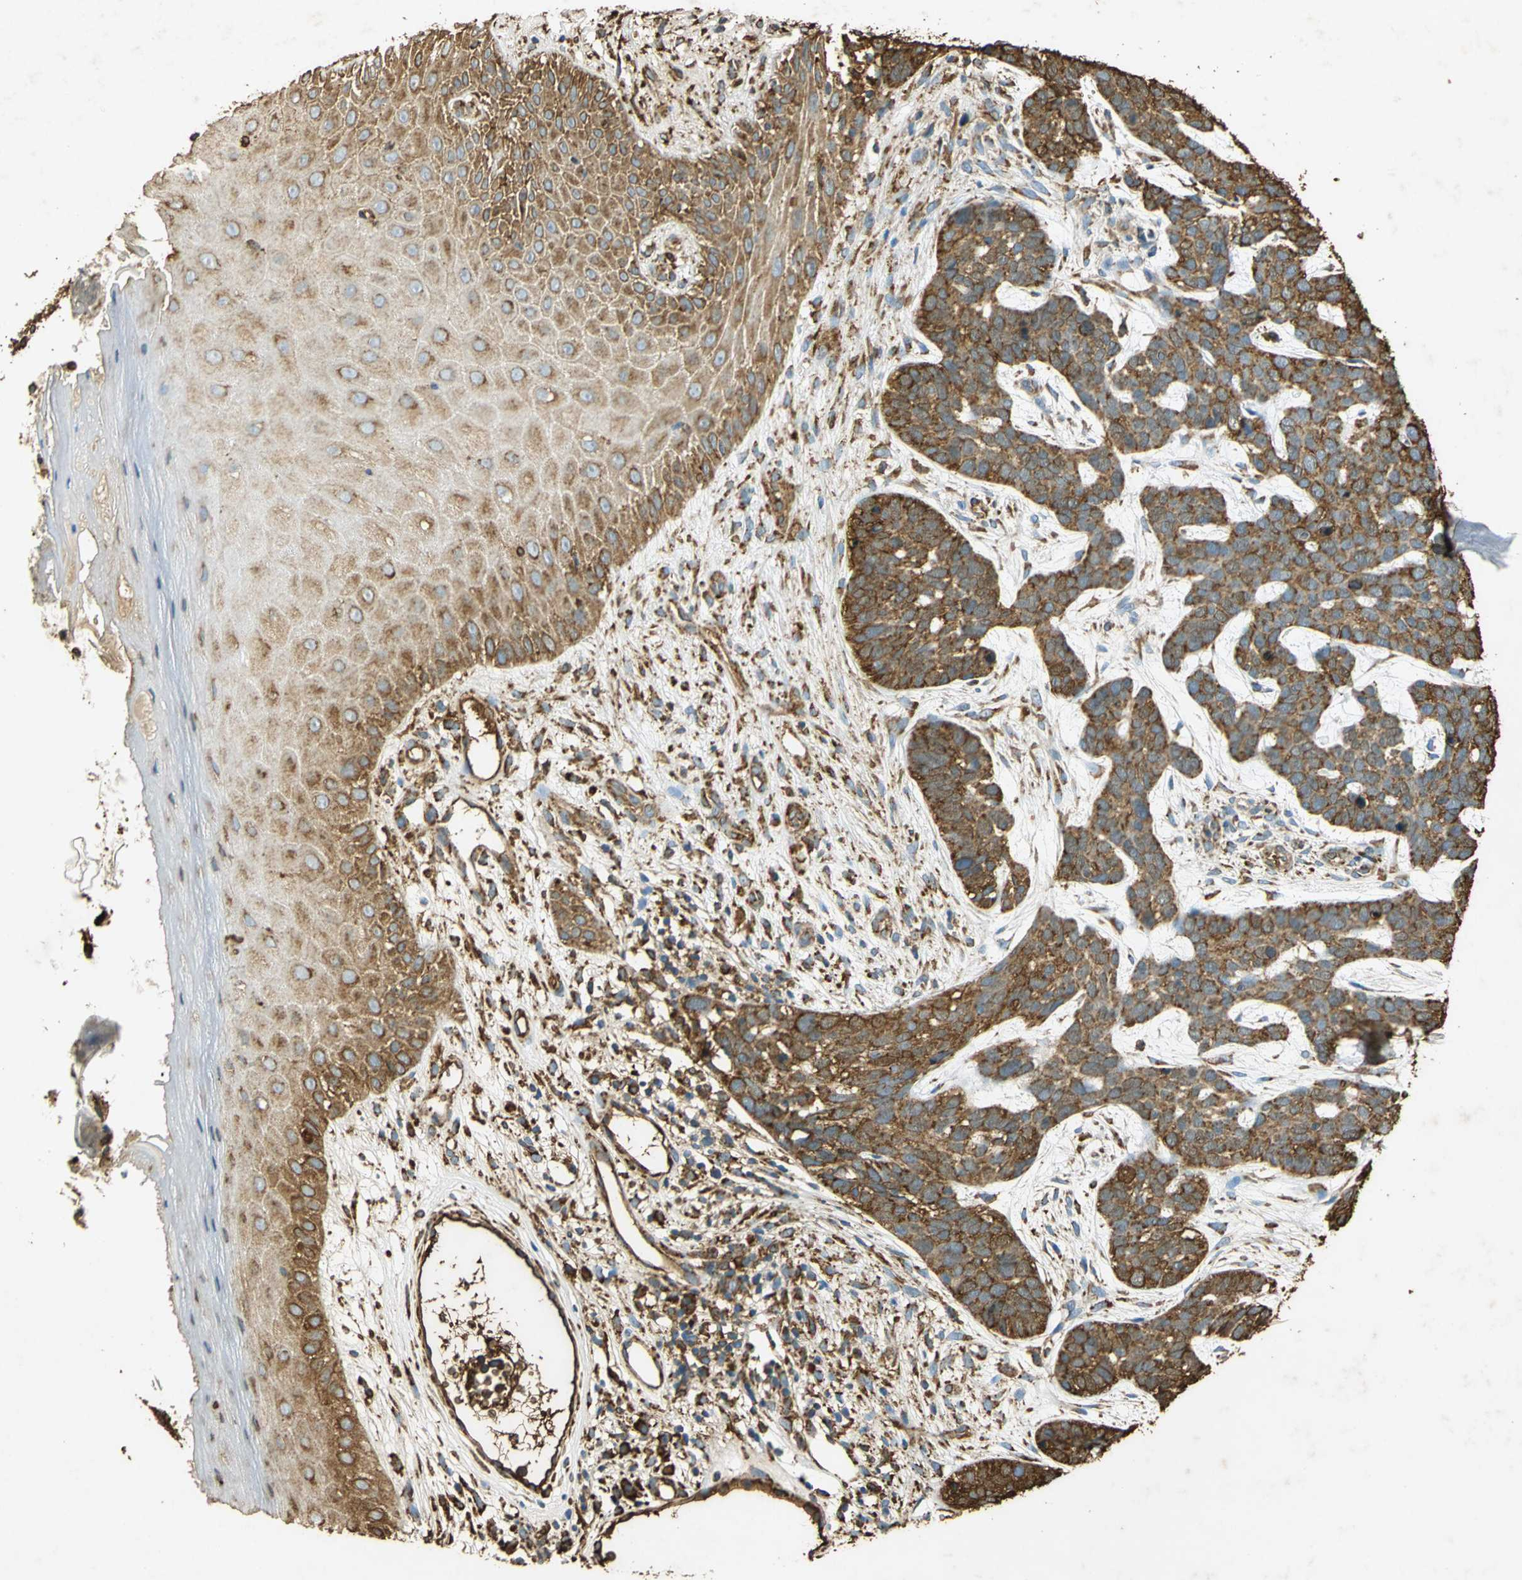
{"staining": {"intensity": "strong", "quantity": ">75%", "location": "cytoplasmic/membranous"}, "tissue": "skin cancer", "cell_type": "Tumor cells", "image_type": "cancer", "snomed": [{"axis": "morphology", "description": "Basal cell carcinoma"}, {"axis": "topography", "description": "Skin"}], "caption": "Skin cancer (basal cell carcinoma) stained with immunohistochemistry (IHC) reveals strong cytoplasmic/membranous expression in about >75% of tumor cells.", "gene": "HSP90B1", "patient": {"sex": "male", "age": 87}}